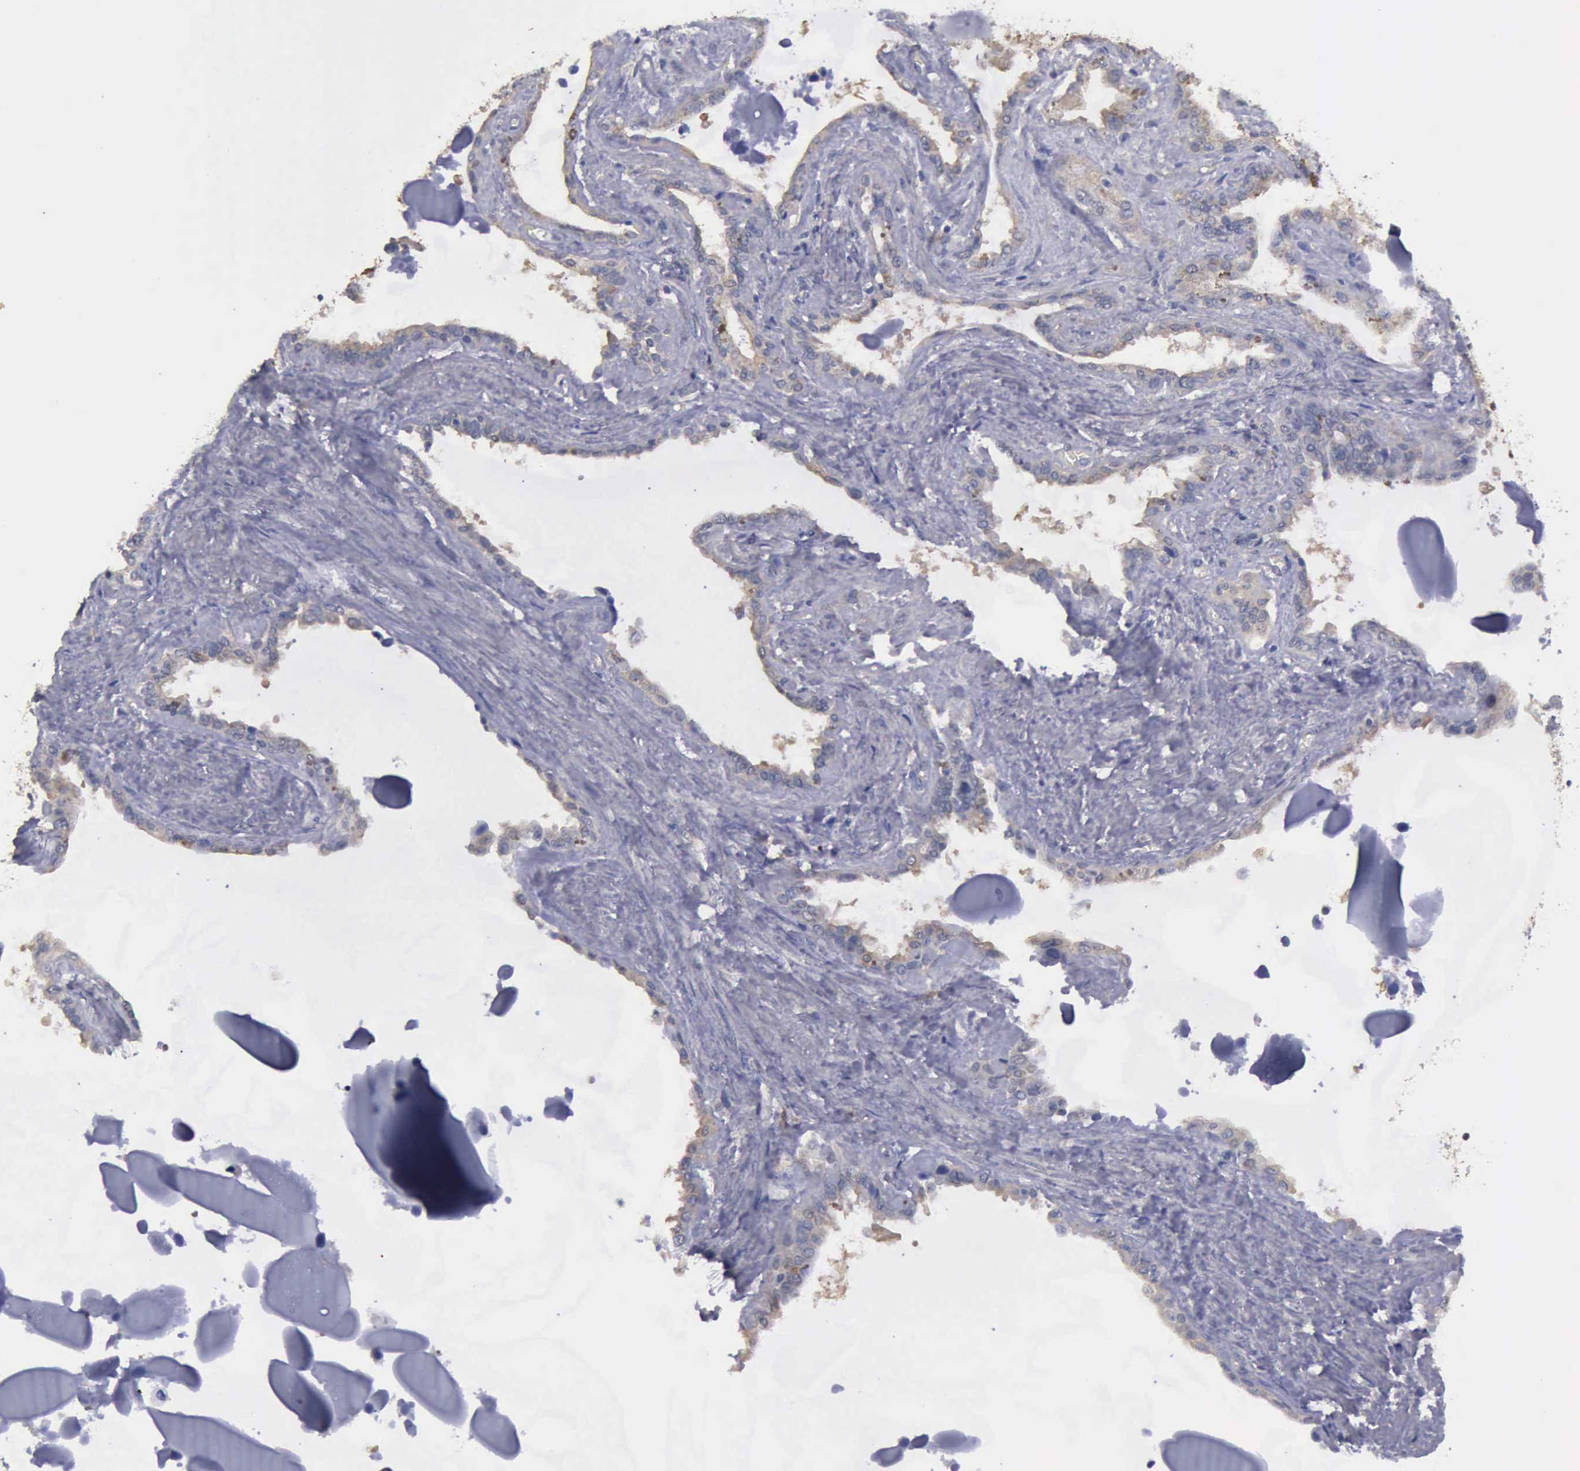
{"staining": {"intensity": "weak", "quantity": ">75%", "location": "cytoplasmic/membranous"}, "tissue": "seminal vesicle", "cell_type": "Glandular cells", "image_type": "normal", "snomed": [{"axis": "morphology", "description": "Normal tissue, NOS"}, {"axis": "morphology", "description": "Inflammation, NOS"}, {"axis": "topography", "description": "Urinary bladder"}, {"axis": "topography", "description": "Prostate"}, {"axis": "topography", "description": "Seminal veicle"}], "caption": "The photomicrograph demonstrates immunohistochemical staining of unremarkable seminal vesicle. There is weak cytoplasmic/membranous expression is present in about >75% of glandular cells.", "gene": "PHKA1", "patient": {"sex": "male", "age": 82}}